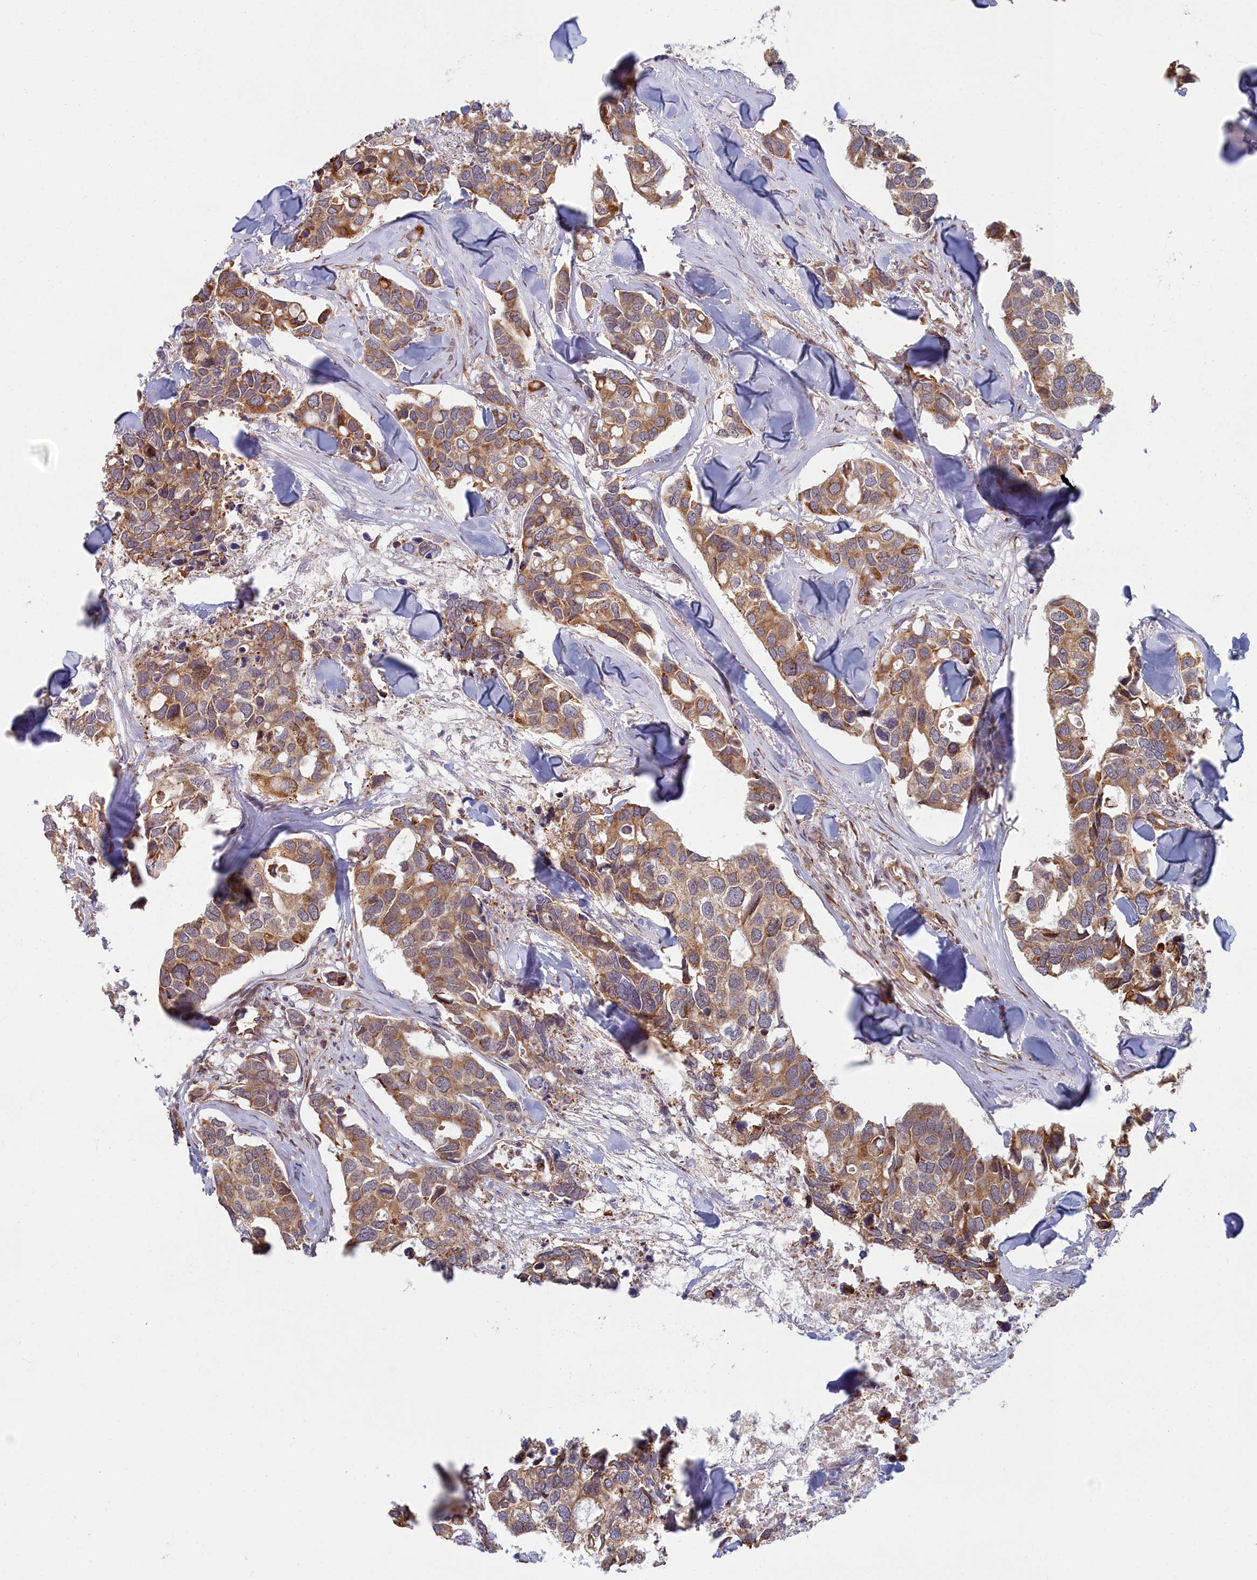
{"staining": {"intensity": "moderate", "quantity": ">75%", "location": "cytoplasmic/membranous"}, "tissue": "breast cancer", "cell_type": "Tumor cells", "image_type": "cancer", "snomed": [{"axis": "morphology", "description": "Duct carcinoma"}, {"axis": "topography", "description": "Breast"}], "caption": "Breast cancer (intraductal carcinoma) tissue reveals moderate cytoplasmic/membranous staining in approximately >75% of tumor cells, visualized by immunohistochemistry.", "gene": "MAK16", "patient": {"sex": "female", "age": 83}}